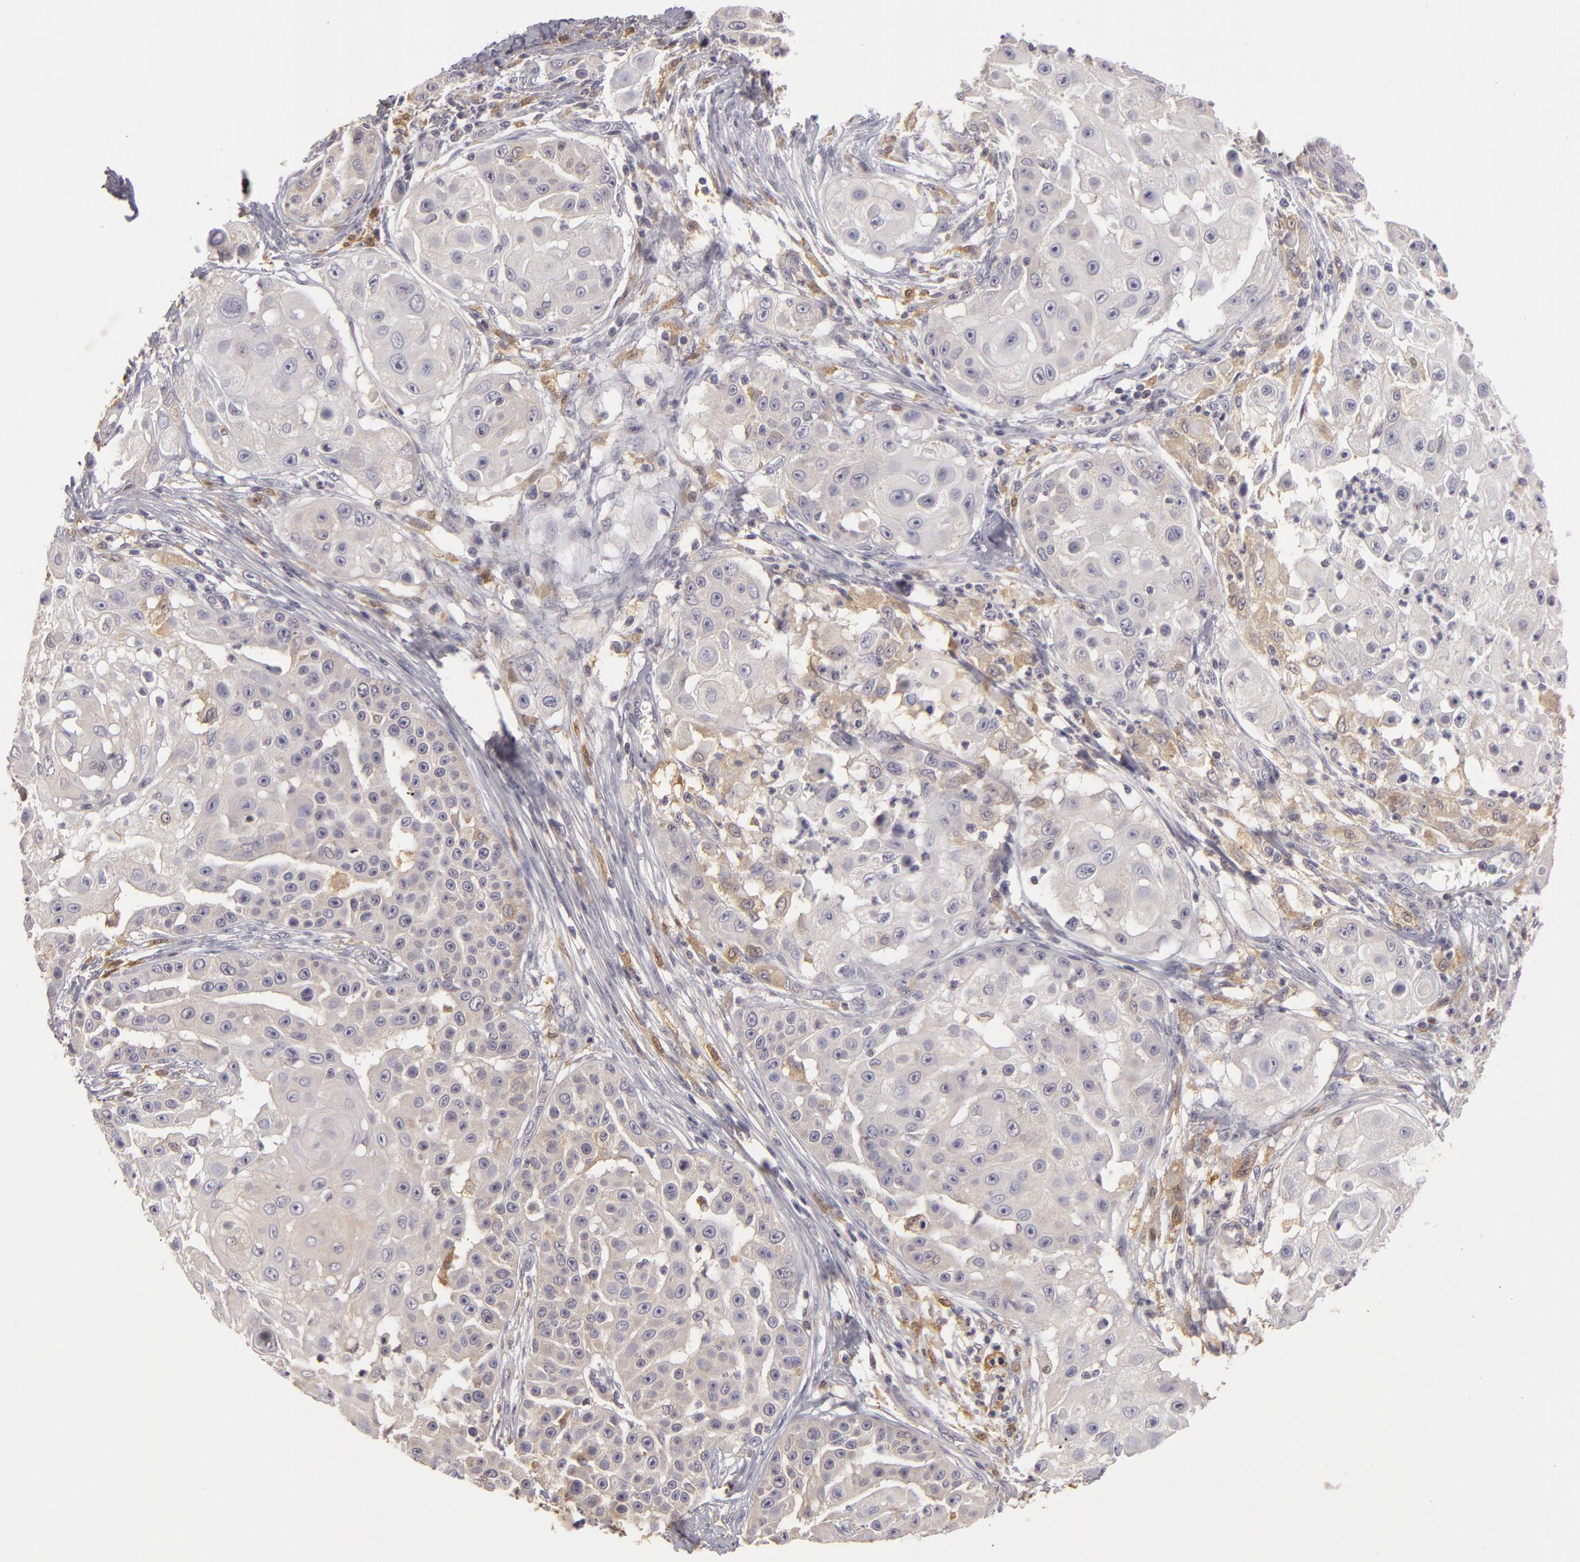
{"staining": {"intensity": "negative", "quantity": "none", "location": "none"}, "tissue": "skin cancer", "cell_type": "Tumor cells", "image_type": "cancer", "snomed": [{"axis": "morphology", "description": "Squamous cell carcinoma, NOS"}, {"axis": "topography", "description": "Skin"}], "caption": "A photomicrograph of human squamous cell carcinoma (skin) is negative for staining in tumor cells.", "gene": "GNPDA1", "patient": {"sex": "female", "age": 57}}